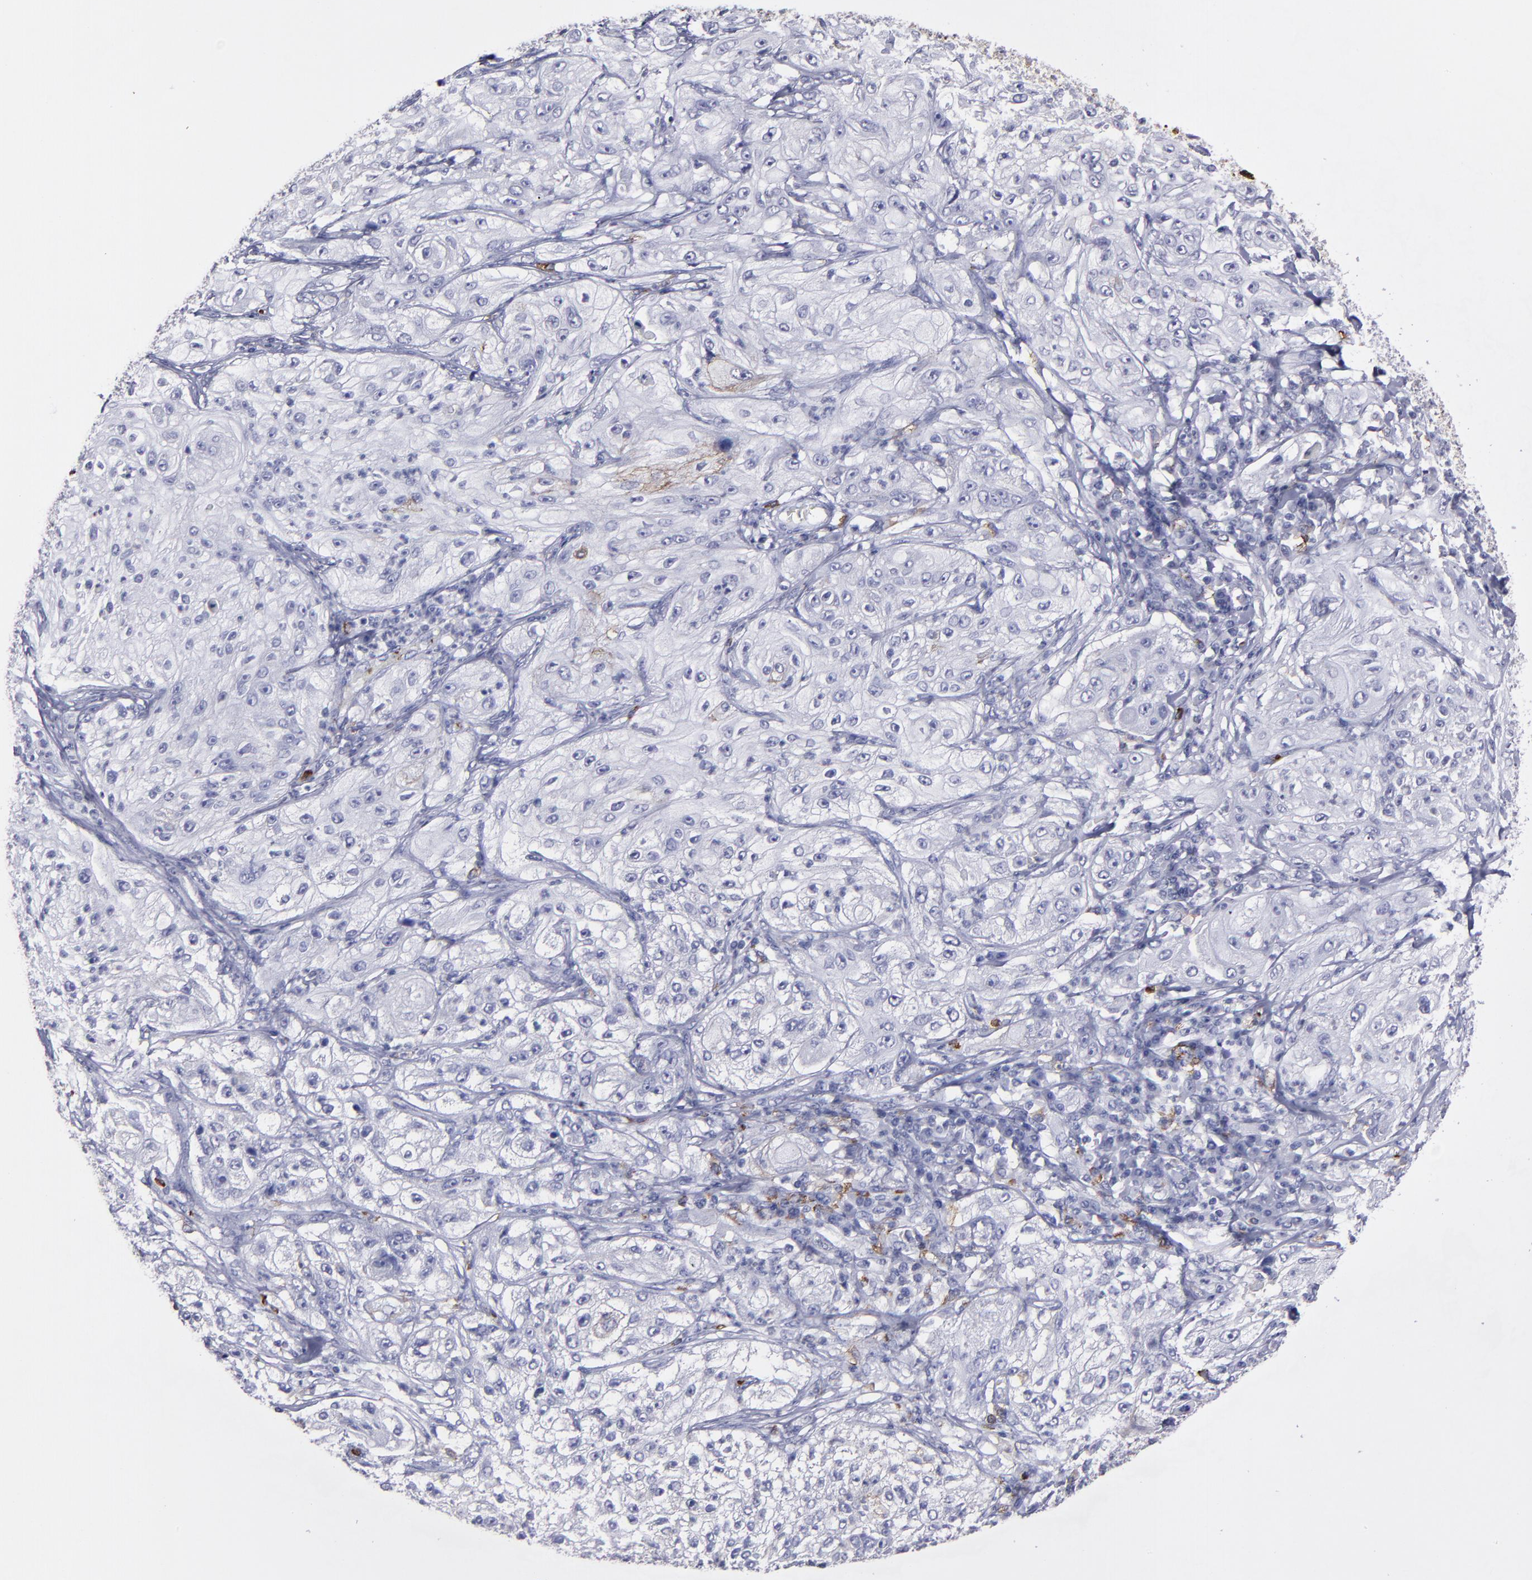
{"staining": {"intensity": "negative", "quantity": "none", "location": "none"}, "tissue": "lung cancer", "cell_type": "Tumor cells", "image_type": "cancer", "snomed": [{"axis": "morphology", "description": "Inflammation, NOS"}, {"axis": "morphology", "description": "Squamous cell carcinoma, NOS"}, {"axis": "topography", "description": "Lymph node"}, {"axis": "topography", "description": "Soft tissue"}, {"axis": "topography", "description": "Lung"}], "caption": "This is an immunohistochemistry histopathology image of human lung cancer (squamous cell carcinoma). There is no expression in tumor cells.", "gene": "CD36", "patient": {"sex": "male", "age": 66}}